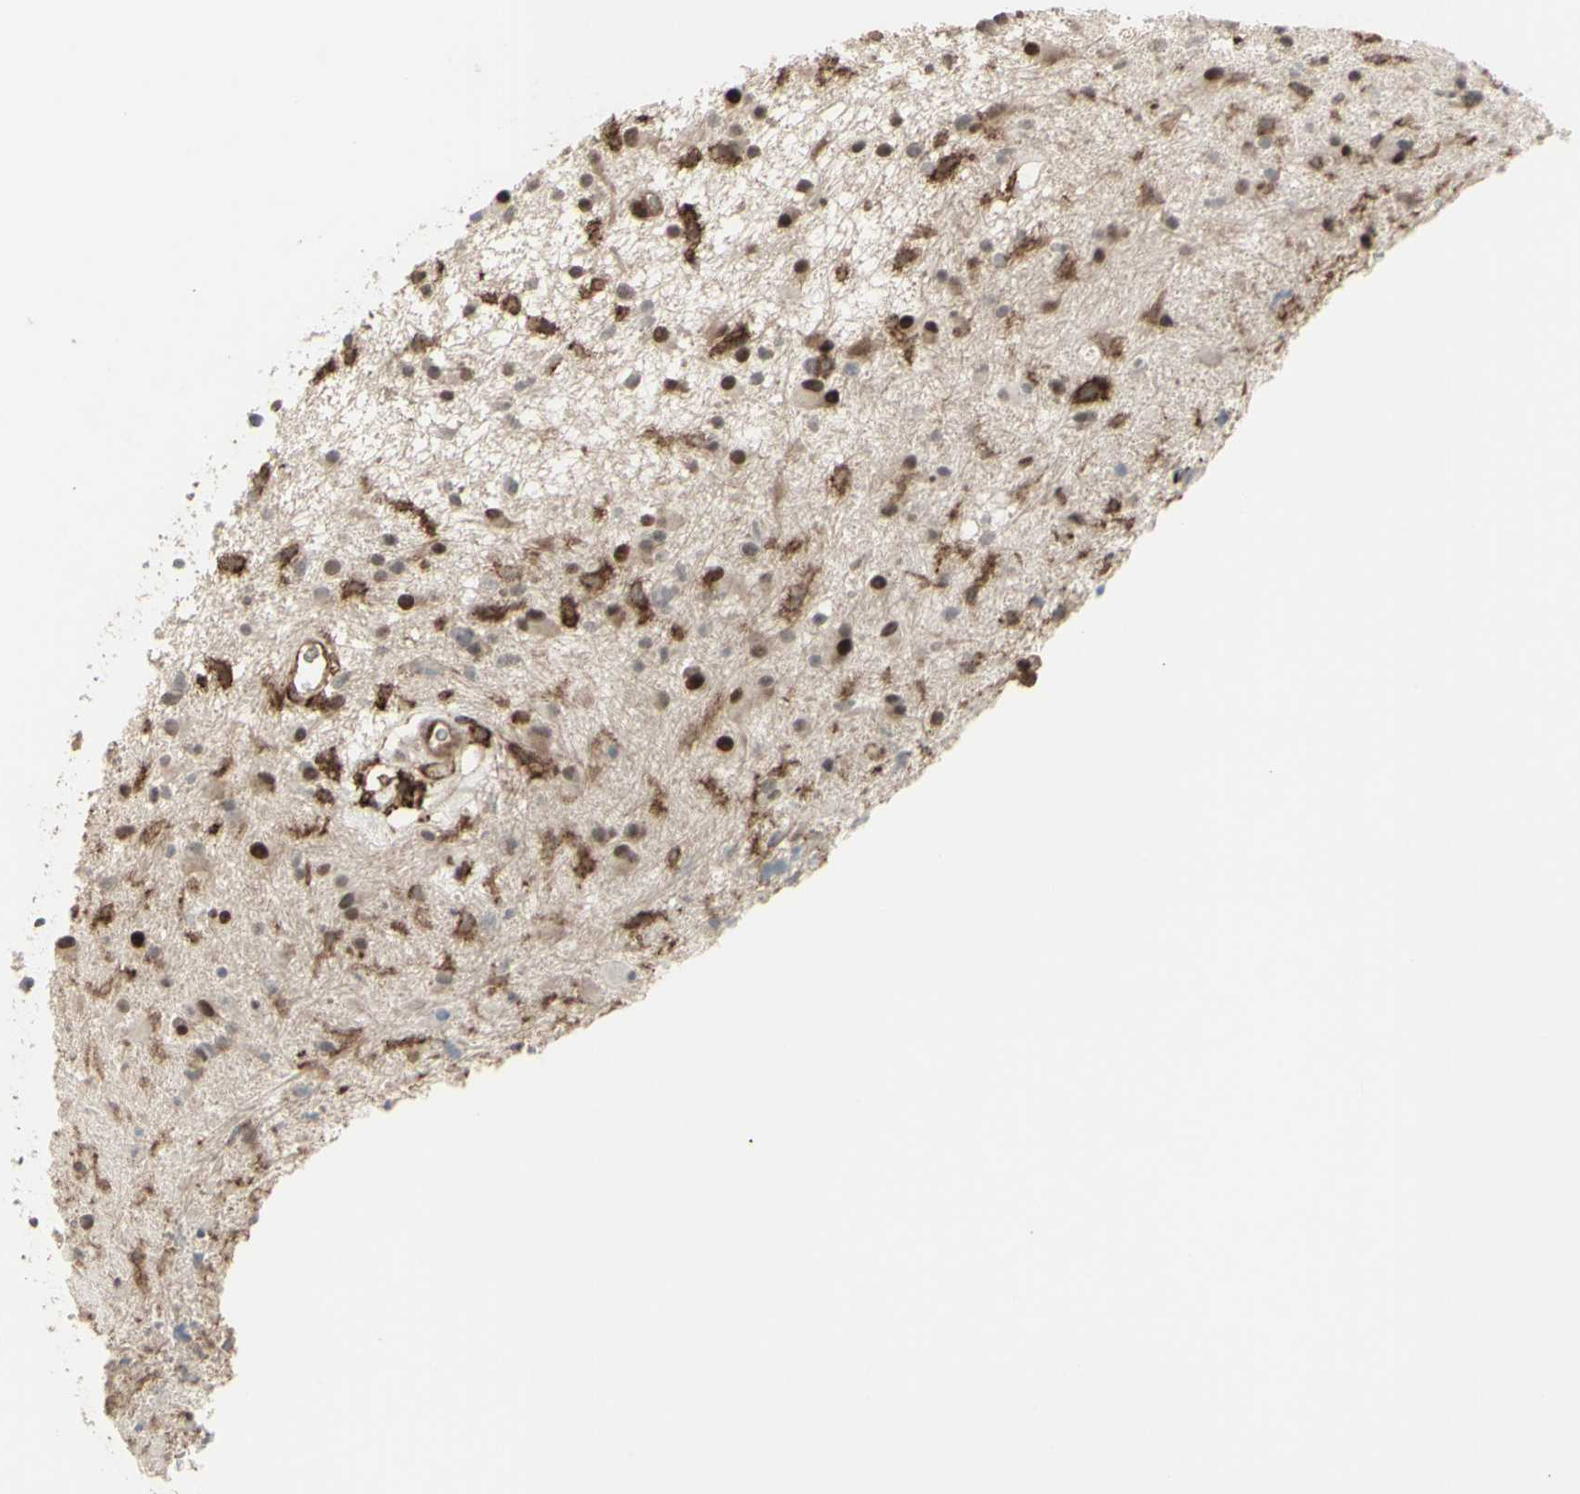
{"staining": {"intensity": "strong", "quantity": ">75%", "location": "cytoplasmic/membranous"}, "tissue": "glioma", "cell_type": "Tumor cells", "image_type": "cancer", "snomed": [{"axis": "morphology", "description": "Glioma, malignant, High grade"}, {"axis": "topography", "description": "Brain"}], "caption": "There is high levels of strong cytoplasmic/membranous positivity in tumor cells of malignant glioma (high-grade), as demonstrated by immunohistochemical staining (brown color).", "gene": "CD33", "patient": {"sex": "male", "age": 33}}